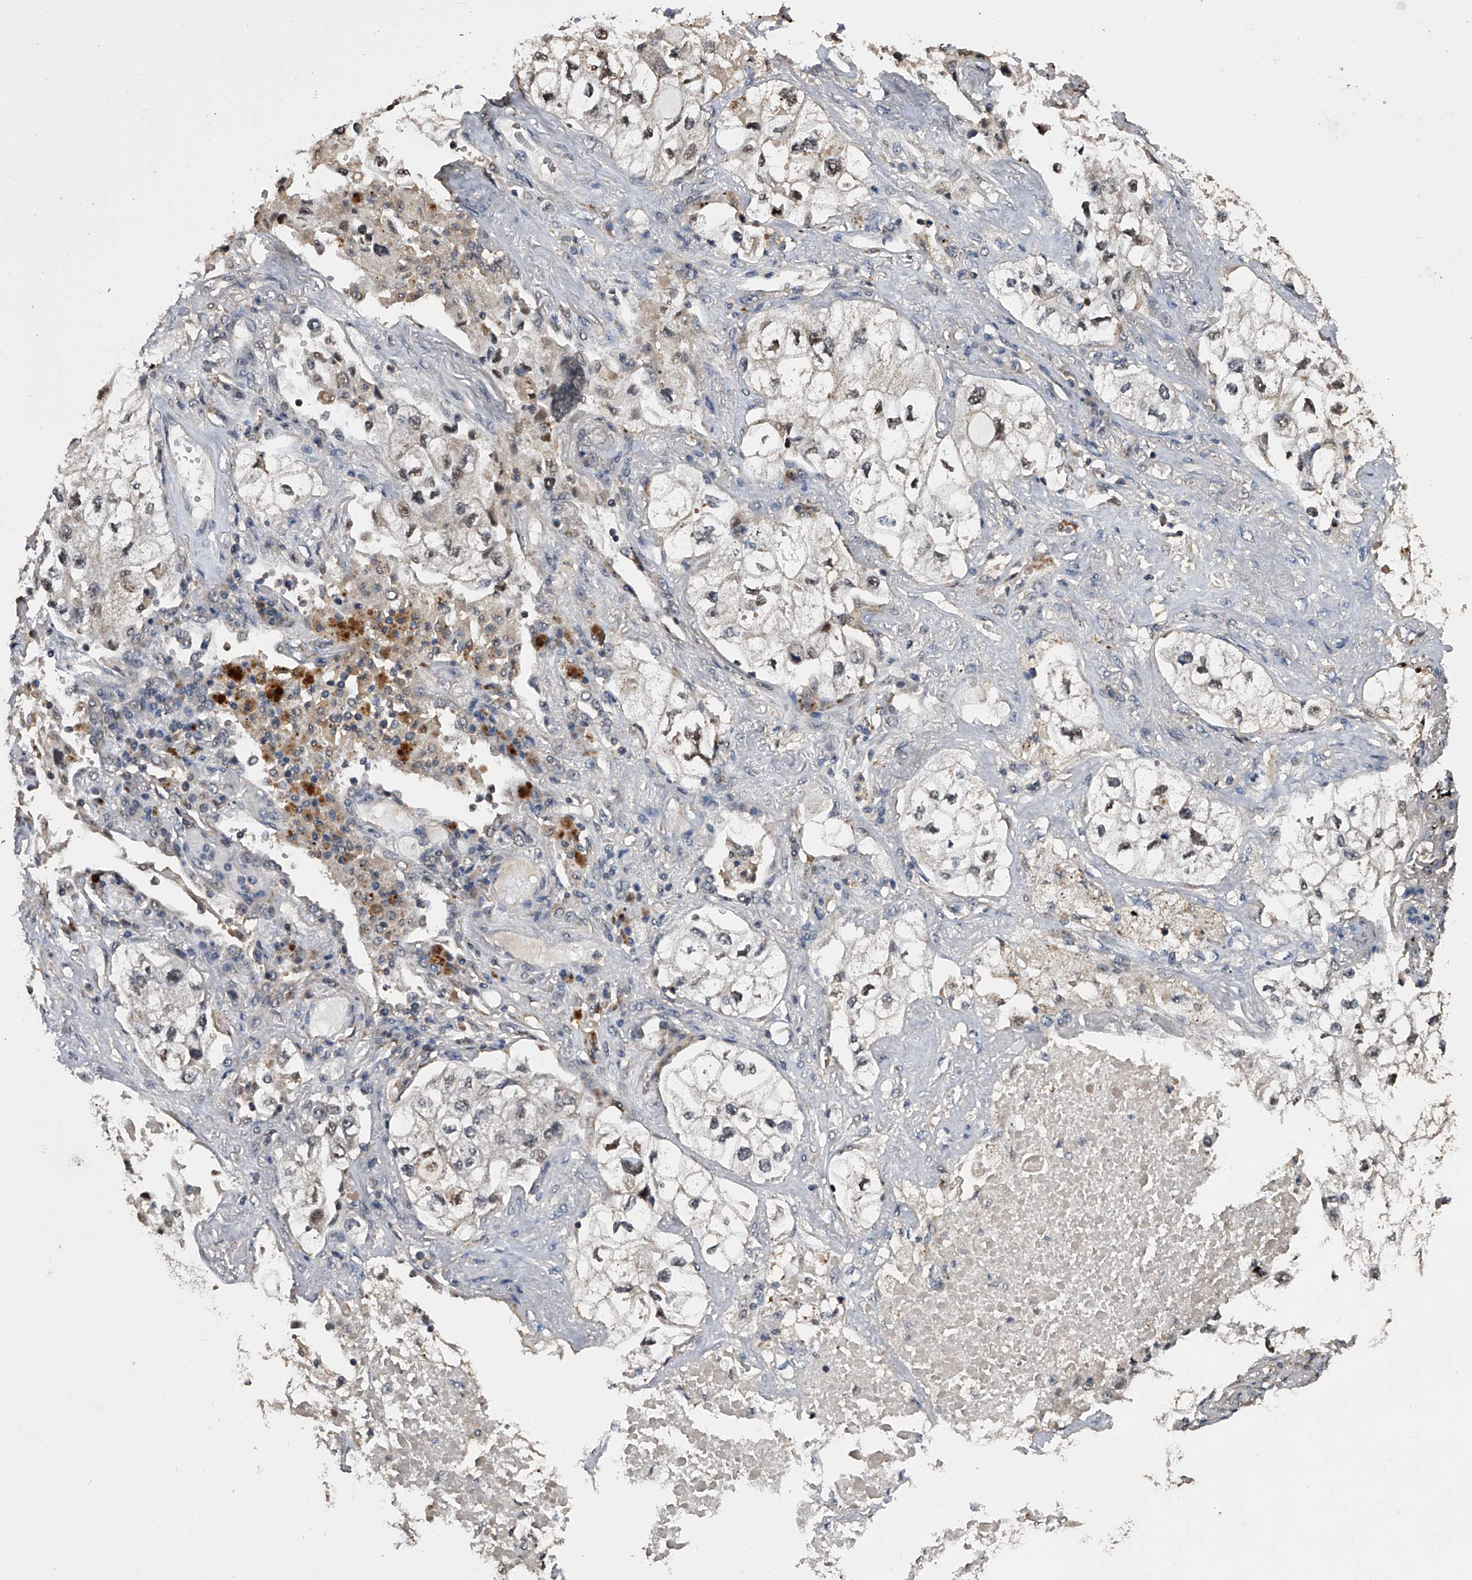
{"staining": {"intensity": "weak", "quantity": "<25%", "location": "nuclear"}, "tissue": "lung cancer", "cell_type": "Tumor cells", "image_type": "cancer", "snomed": [{"axis": "morphology", "description": "Adenocarcinoma, NOS"}, {"axis": "topography", "description": "Lung"}], "caption": "IHC micrograph of neoplastic tissue: lung adenocarcinoma stained with DAB demonstrates no significant protein expression in tumor cells.", "gene": "EFCAB7", "patient": {"sex": "male", "age": 63}}